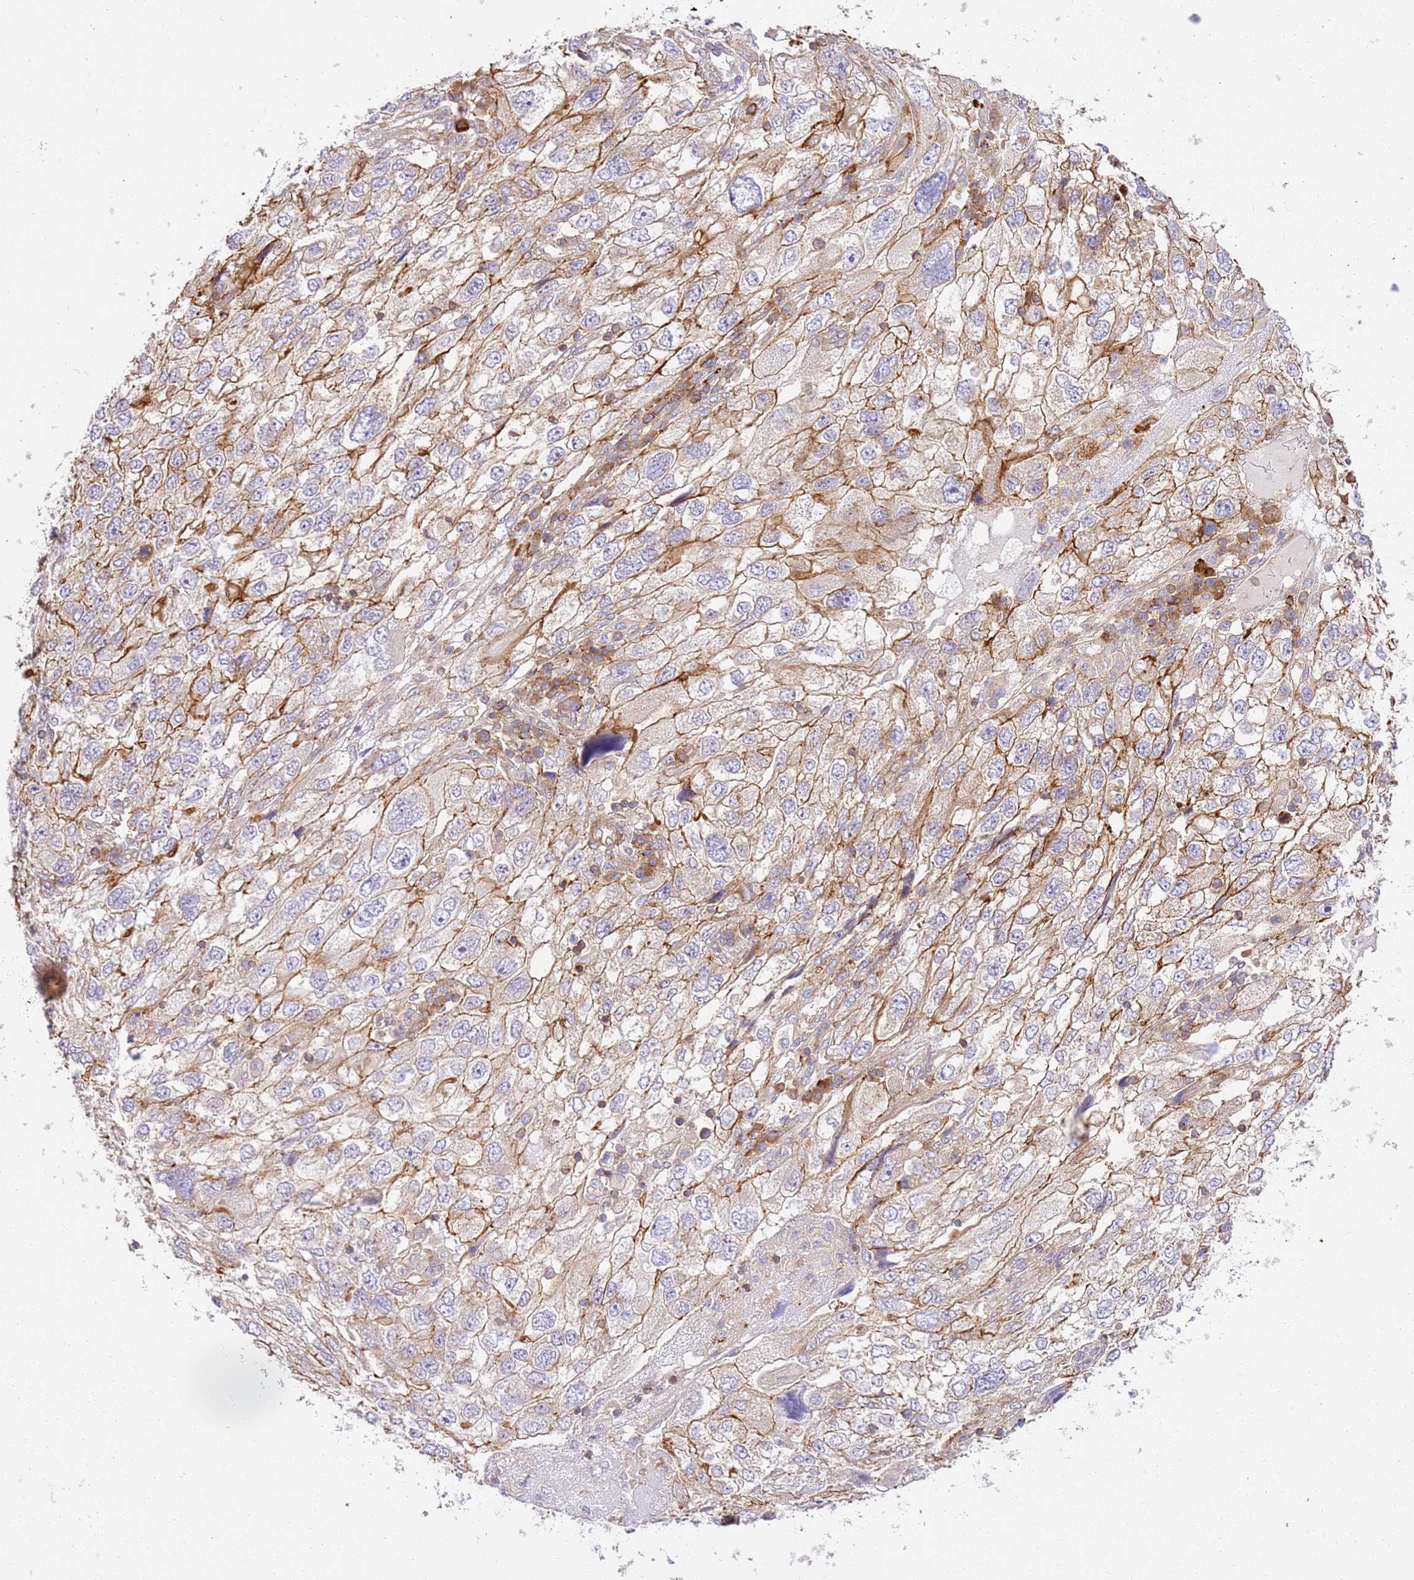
{"staining": {"intensity": "moderate", "quantity": ">75%", "location": "cytoplasmic/membranous"}, "tissue": "endometrial cancer", "cell_type": "Tumor cells", "image_type": "cancer", "snomed": [{"axis": "morphology", "description": "Adenocarcinoma, NOS"}, {"axis": "topography", "description": "Endometrium"}], "caption": "Adenocarcinoma (endometrial) stained with a brown dye reveals moderate cytoplasmic/membranous positive expression in about >75% of tumor cells.", "gene": "EFCAB8", "patient": {"sex": "female", "age": 49}}